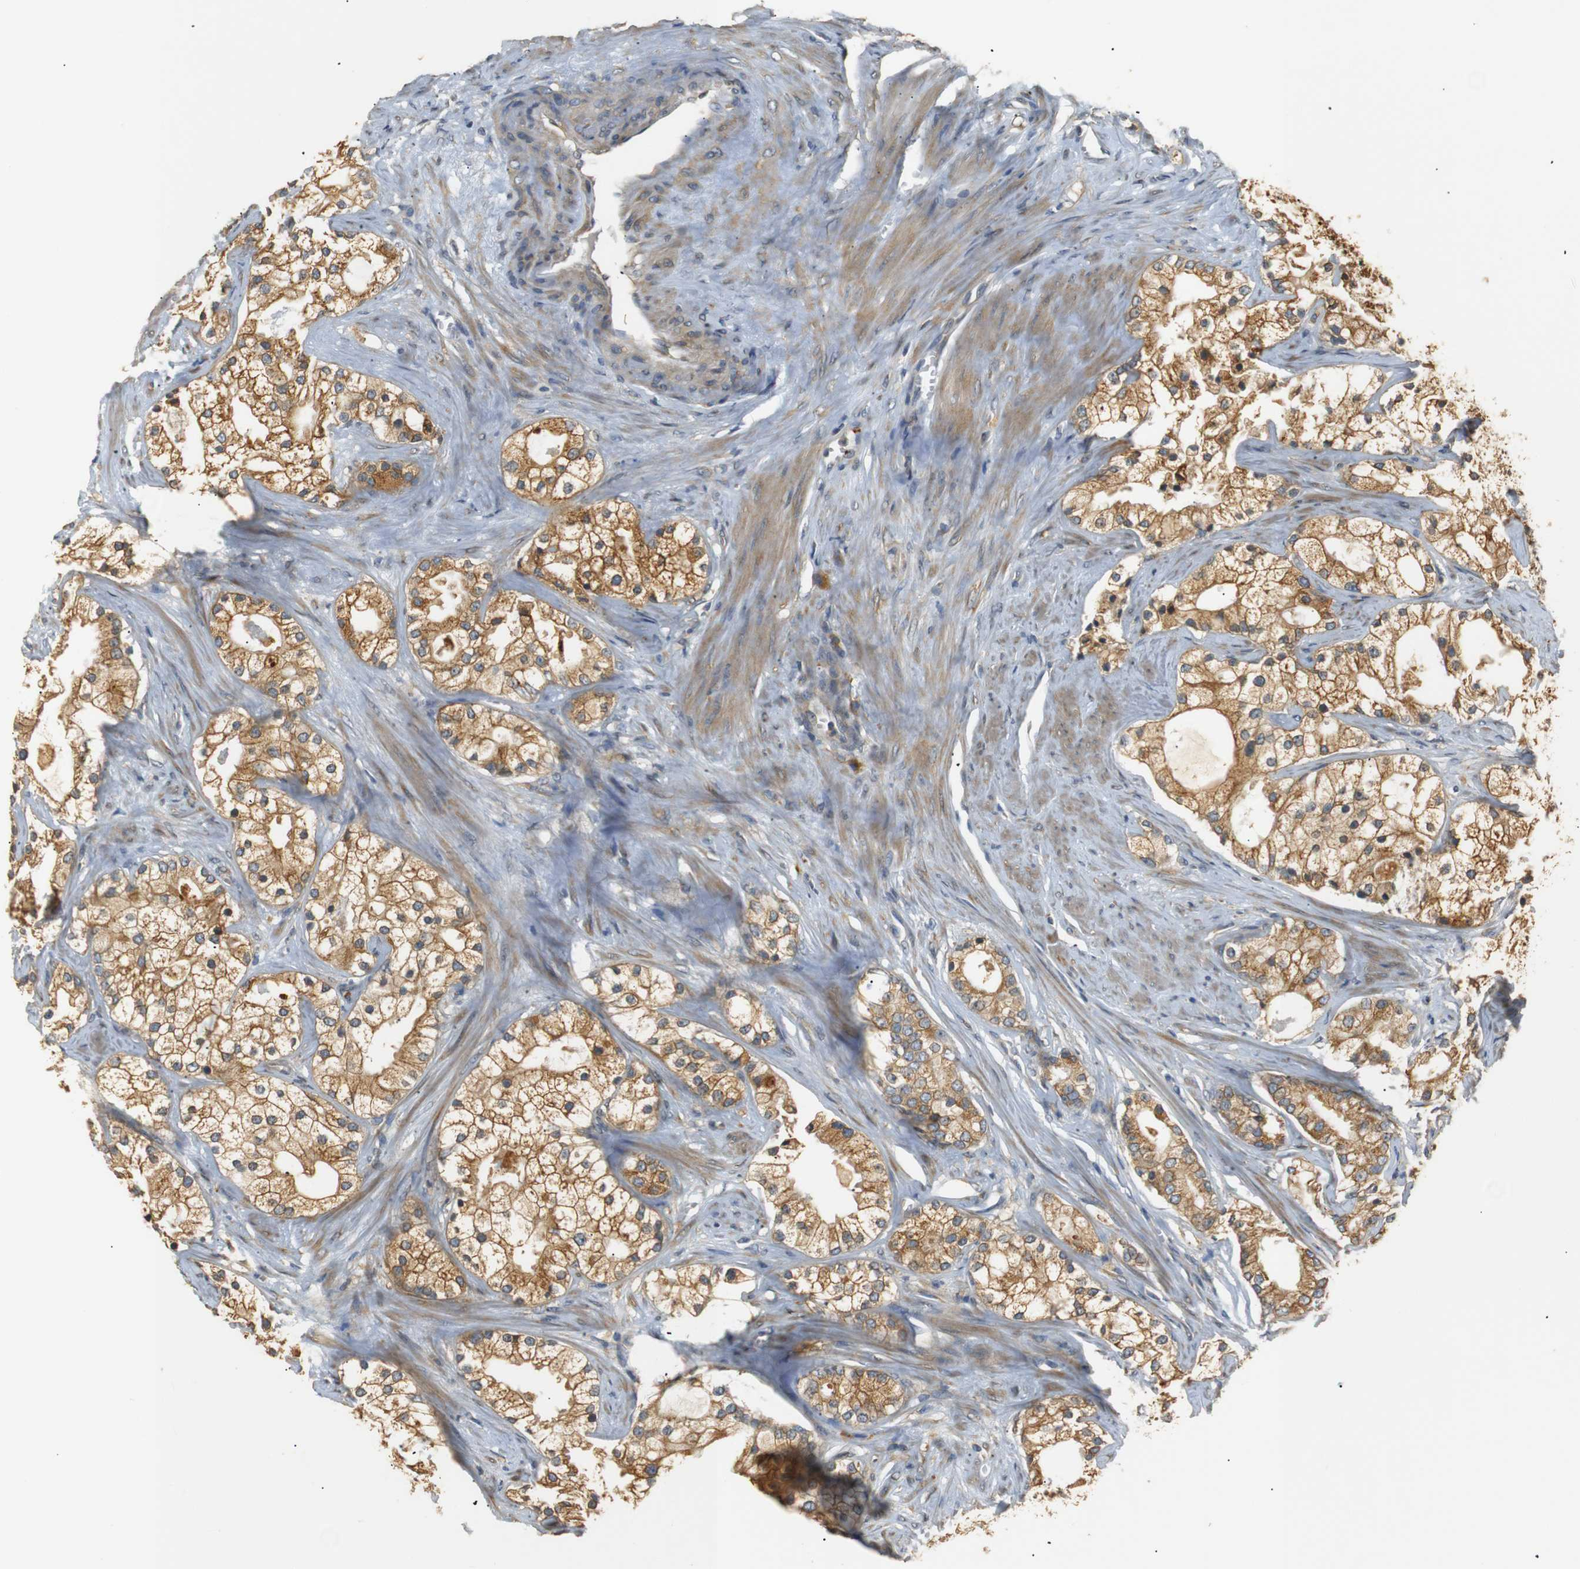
{"staining": {"intensity": "moderate", "quantity": ">75%", "location": "cytoplasmic/membranous"}, "tissue": "prostate cancer", "cell_type": "Tumor cells", "image_type": "cancer", "snomed": [{"axis": "morphology", "description": "Adenocarcinoma, Low grade"}, {"axis": "topography", "description": "Prostate"}], "caption": "DAB immunohistochemical staining of human prostate adenocarcinoma (low-grade) demonstrates moderate cytoplasmic/membranous protein staining in approximately >75% of tumor cells. Nuclei are stained in blue.", "gene": "TMED2", "patient": {"sex": "male", "age": 58}}